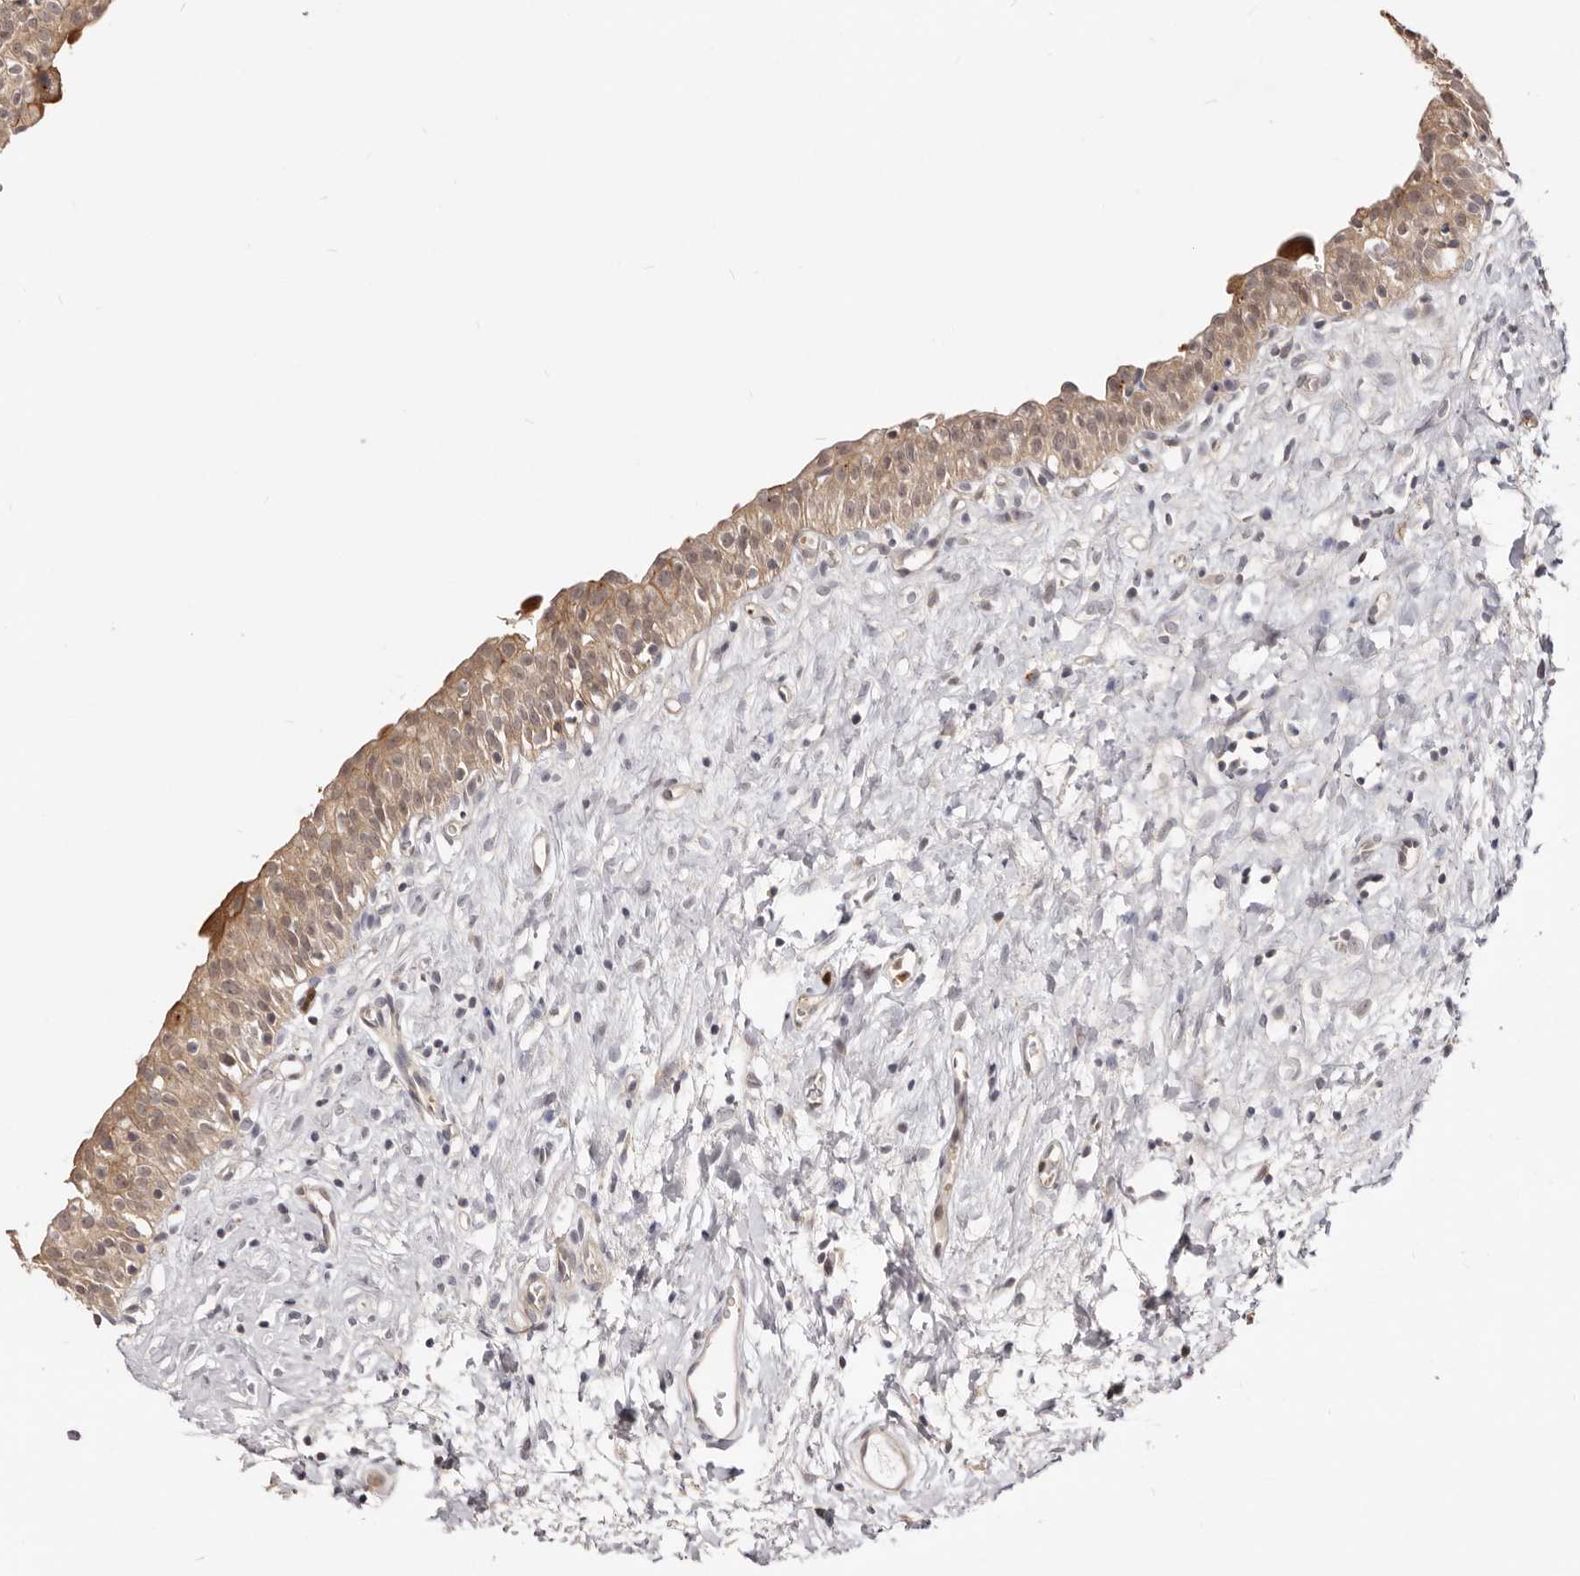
{"staining": {"intensity": "moderate", "quantity": ">75%", "location": "cytoplasmic/membranous"}, "tissue": "urinary bladder", "cell_type": "Urothelial cells", "image_type": "normal", "snomed": [{"axis": "morphology", "description": "Normal tissue, NOS"}, {"axis": "topography", "description": "Urinary bladder"}], "caption": "Immunohistochemistry (IHC) micrograph of benign urinary bladder: human urinary bladder stained using IHC reveals medium levels of moderate protein expression localized specifically in the cytoplasmic/membranous of urothelial cells, appearing as a cytoplasmic/membranous brown color.", "gene": "TC2N", "patient": {"sex": "male", "age": 51}}